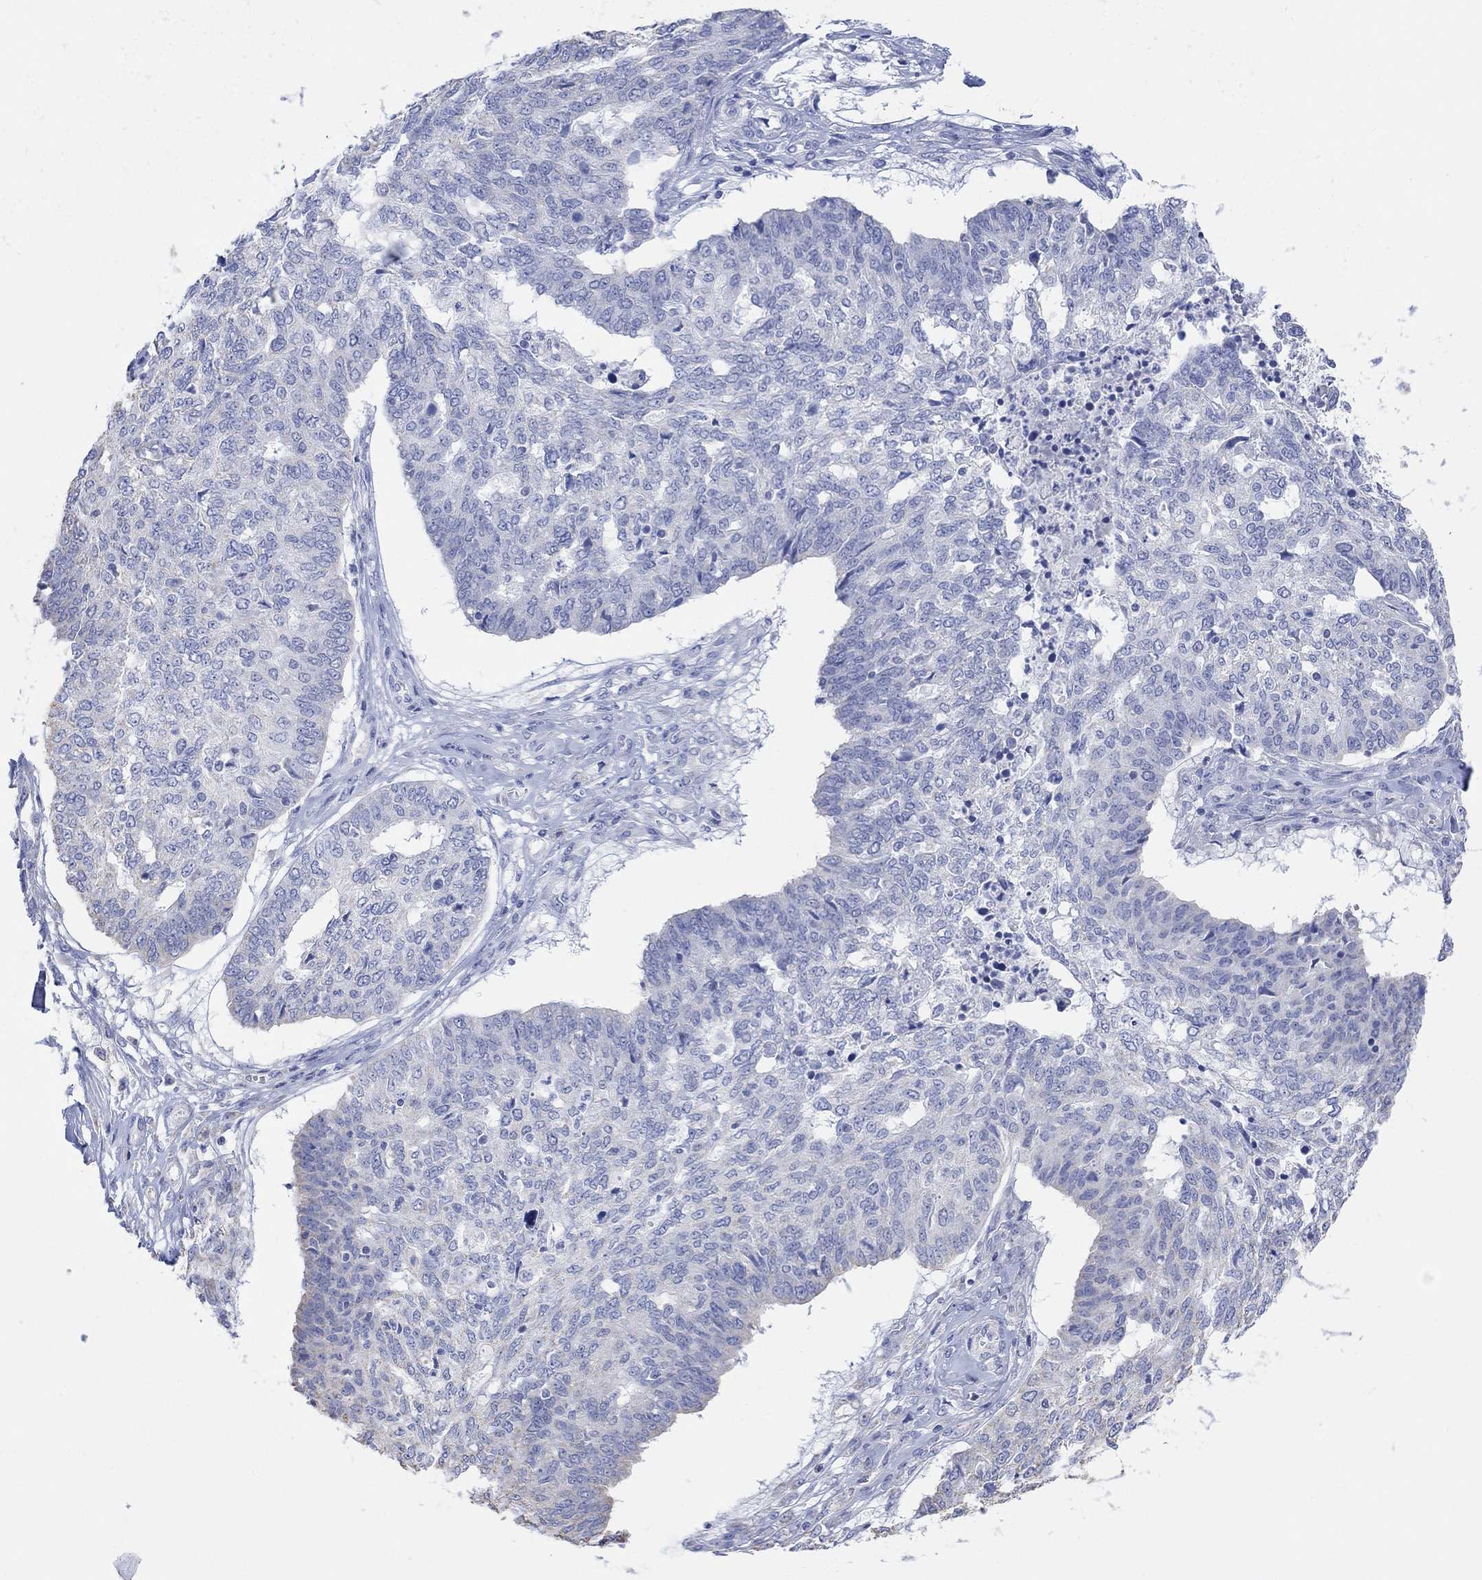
{"staining": {"intensity": "negative", "quantity": "none", "location": "none"}, "tissue": "ovarian cancer", "cell_type": "Tumor cells", "image_type": "cancer", "snomed": [{"axis": "morphology", "description": "Cystadenocarcinoma, serous, NOS"}, {"axis": "topography", "description": "Ovary"}], "caption": "High power microscopy photomicrograph of an immunohistochemistry image of ovarian cancer (serous cystadenocarcinoma), revealing no significant expression in tumor cells. (DAB (3,3'-diaminobenzidine) immunohistochemistry with hematoxylin counter stain).", "gene": "SYT12", "patient": {"sex": "female", "age": 67}}